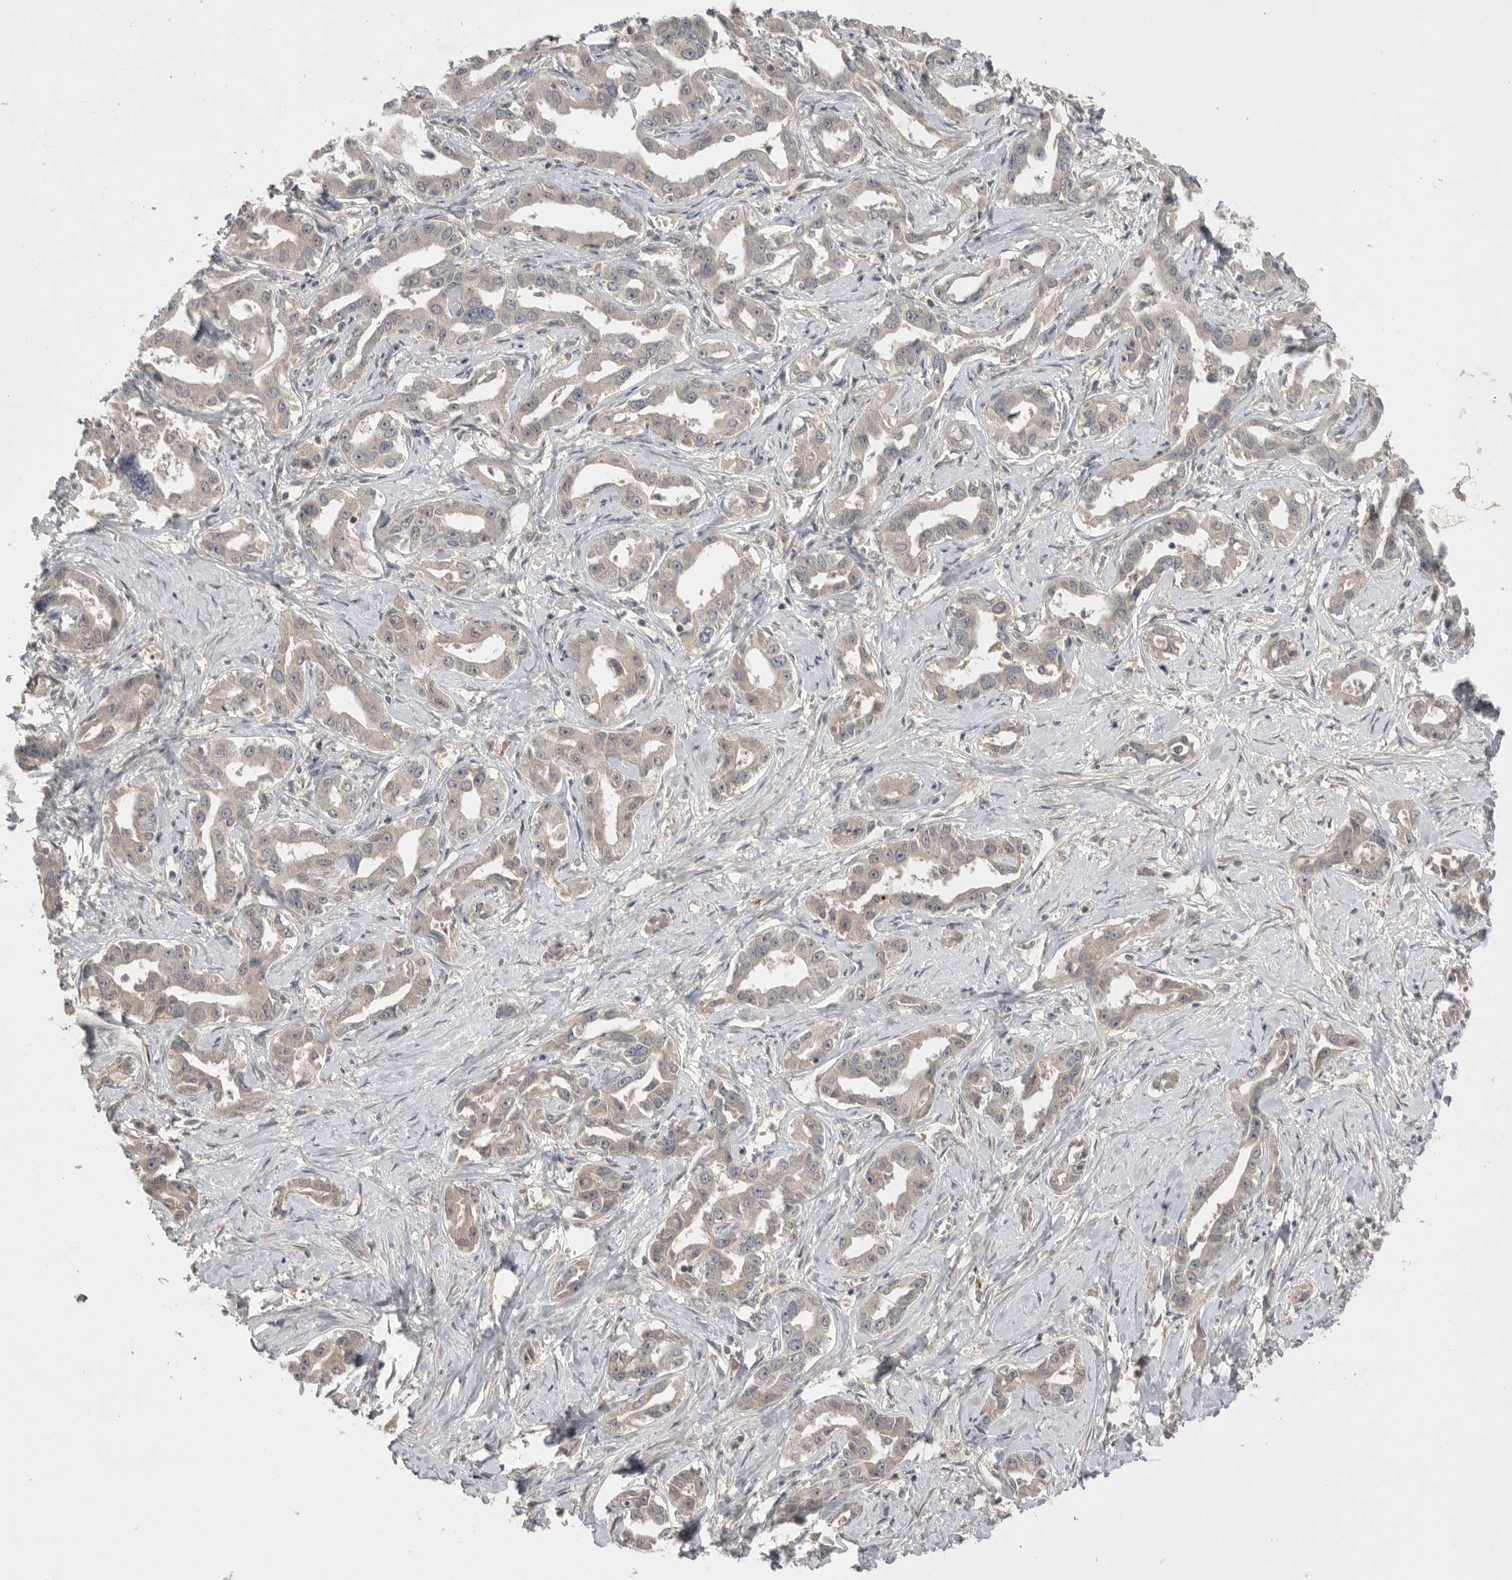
{"staining": {"intensity": "negative", "quantity": "none", "location": "none"}, "tissue": "liver cancer", "cell_type": "Tumor cells", "image_type": "cancer", "snomed": [{"axis": "morphology", "description": "Cholangiocarcinoma"}, {"axis": "topography", "description": "Liver"}], "caption": "Liver cancer (cholangiocarcinoma) was stained to show a protein in brown. There is no significant expression in tumor cells.", "gene": "NRCAM", "patient": {"sex": "male", "age": 59}}